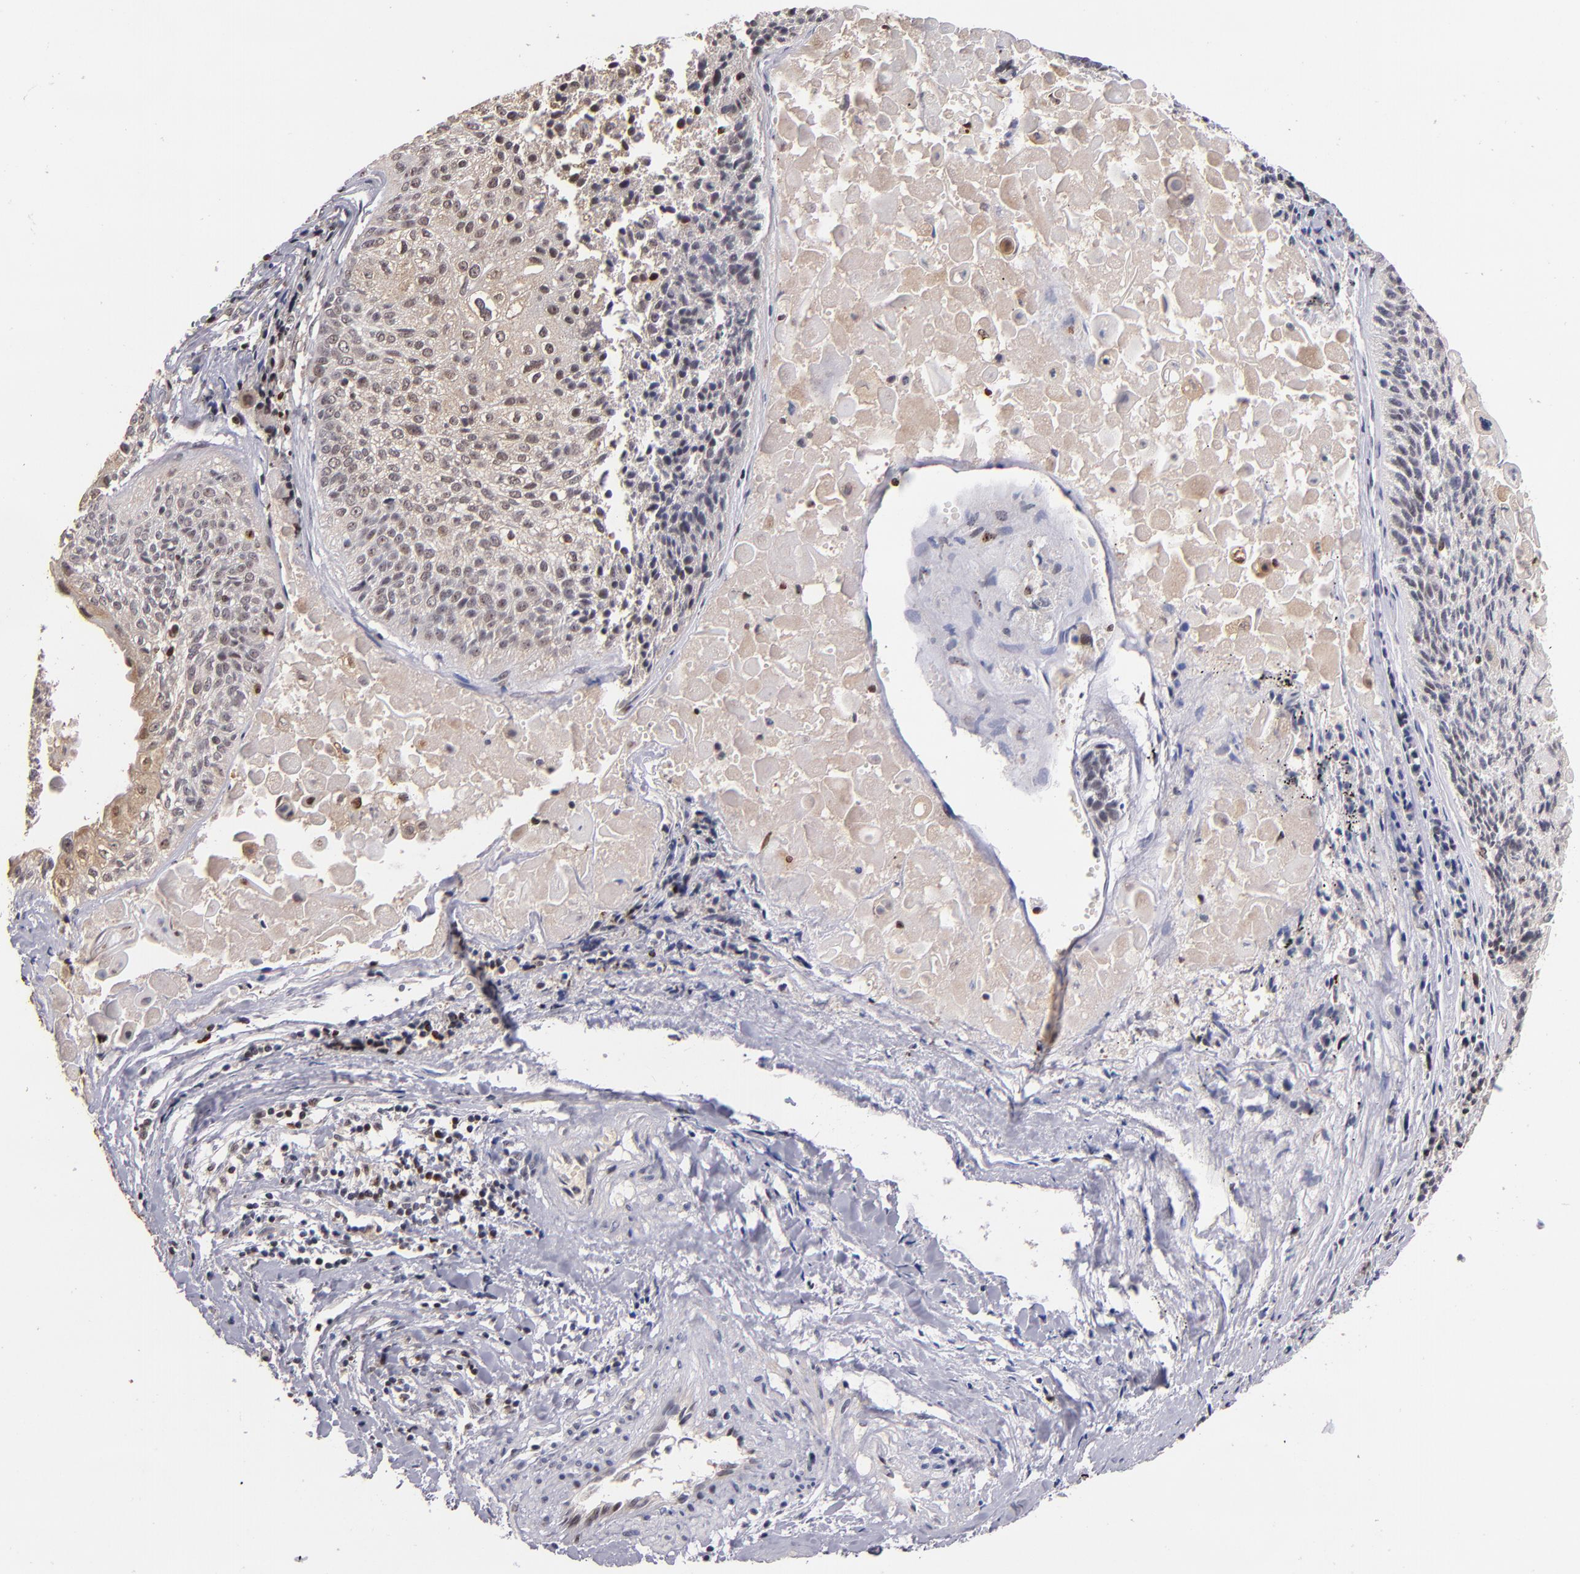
{"staining": {"intensity": "weak", "quantity": ">75%", "location": "cytoplasmic/membranous"}, "tissue": "lung cancer", "cell_type": "Tumor cells", "image_type": "cancer", "snomed": [{"axis": "morphology", "description": "Adenocarcinoma, NOS"}, {"axis": "topography", "description": "Lung"}], "caption": "Lung cancer stained with immunohistochemistry shows weak cytoplasmic/membranous expression in about >75% of tumor cells.", "gene": "PCNX4", "patient": {"sex": "male", "age": 60}}